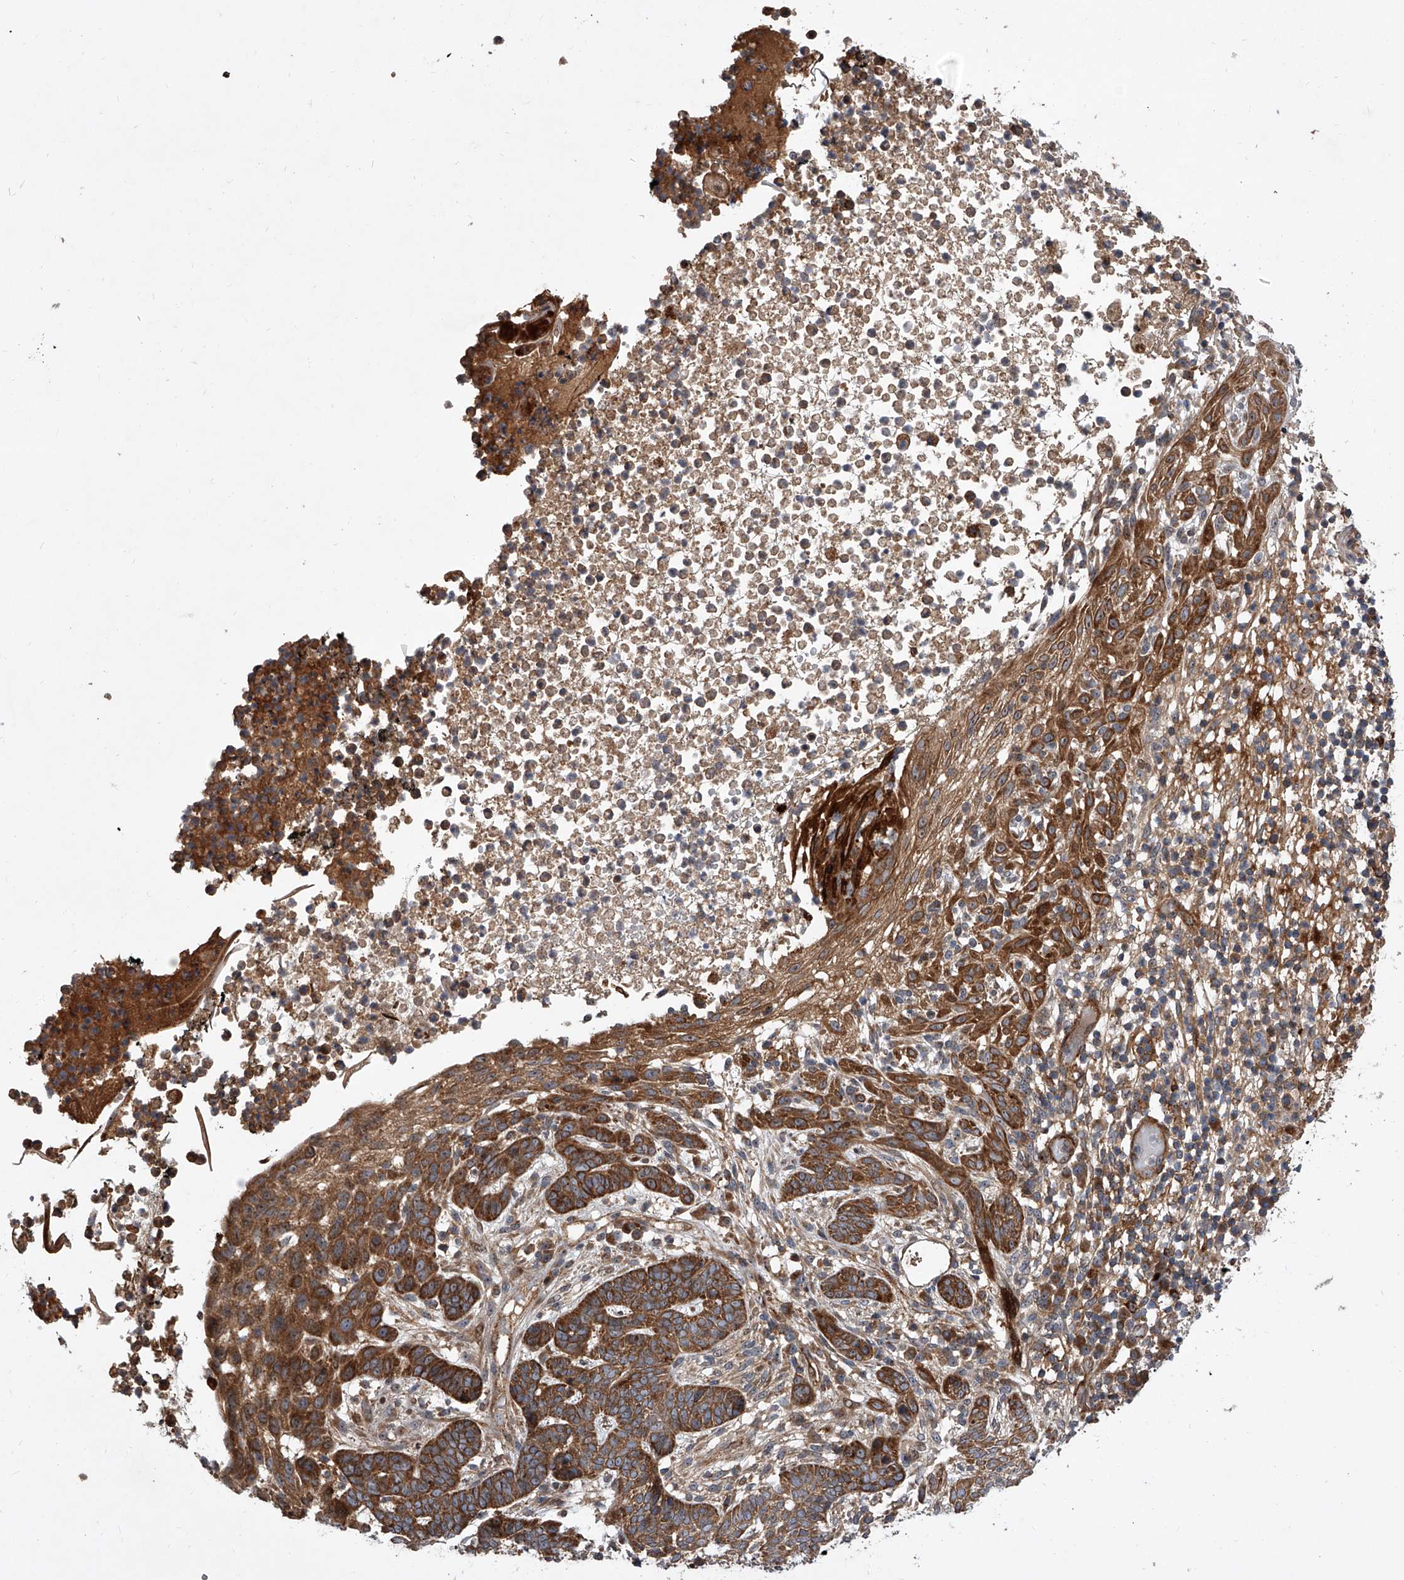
{"staining": {"intensity": "strong", "quantity": ">75%", "location": "cytoplasmic/membranous"}, "tissue": "skin cancer", "cell_type": "Tumor cells", "image_type": "cancer", "snomed": [{"axis": "morphology", "description": "Normal tissue, NOS"}, {"axis": "morphology", "description": "Basal cell carcinoma"}, {"axis": "topography", "description": "Skin"}], "caption": "Protein expression analysis of basal cell carcinoma (skin) reveals strong cytoplasmic/membranous staining in about >75% of tumor cells. Immunohistochemistry stains the protein in brown and the nuclei are stained blue.", "gene": "USP47", "patient": {"sex": "male", "age": 64}}